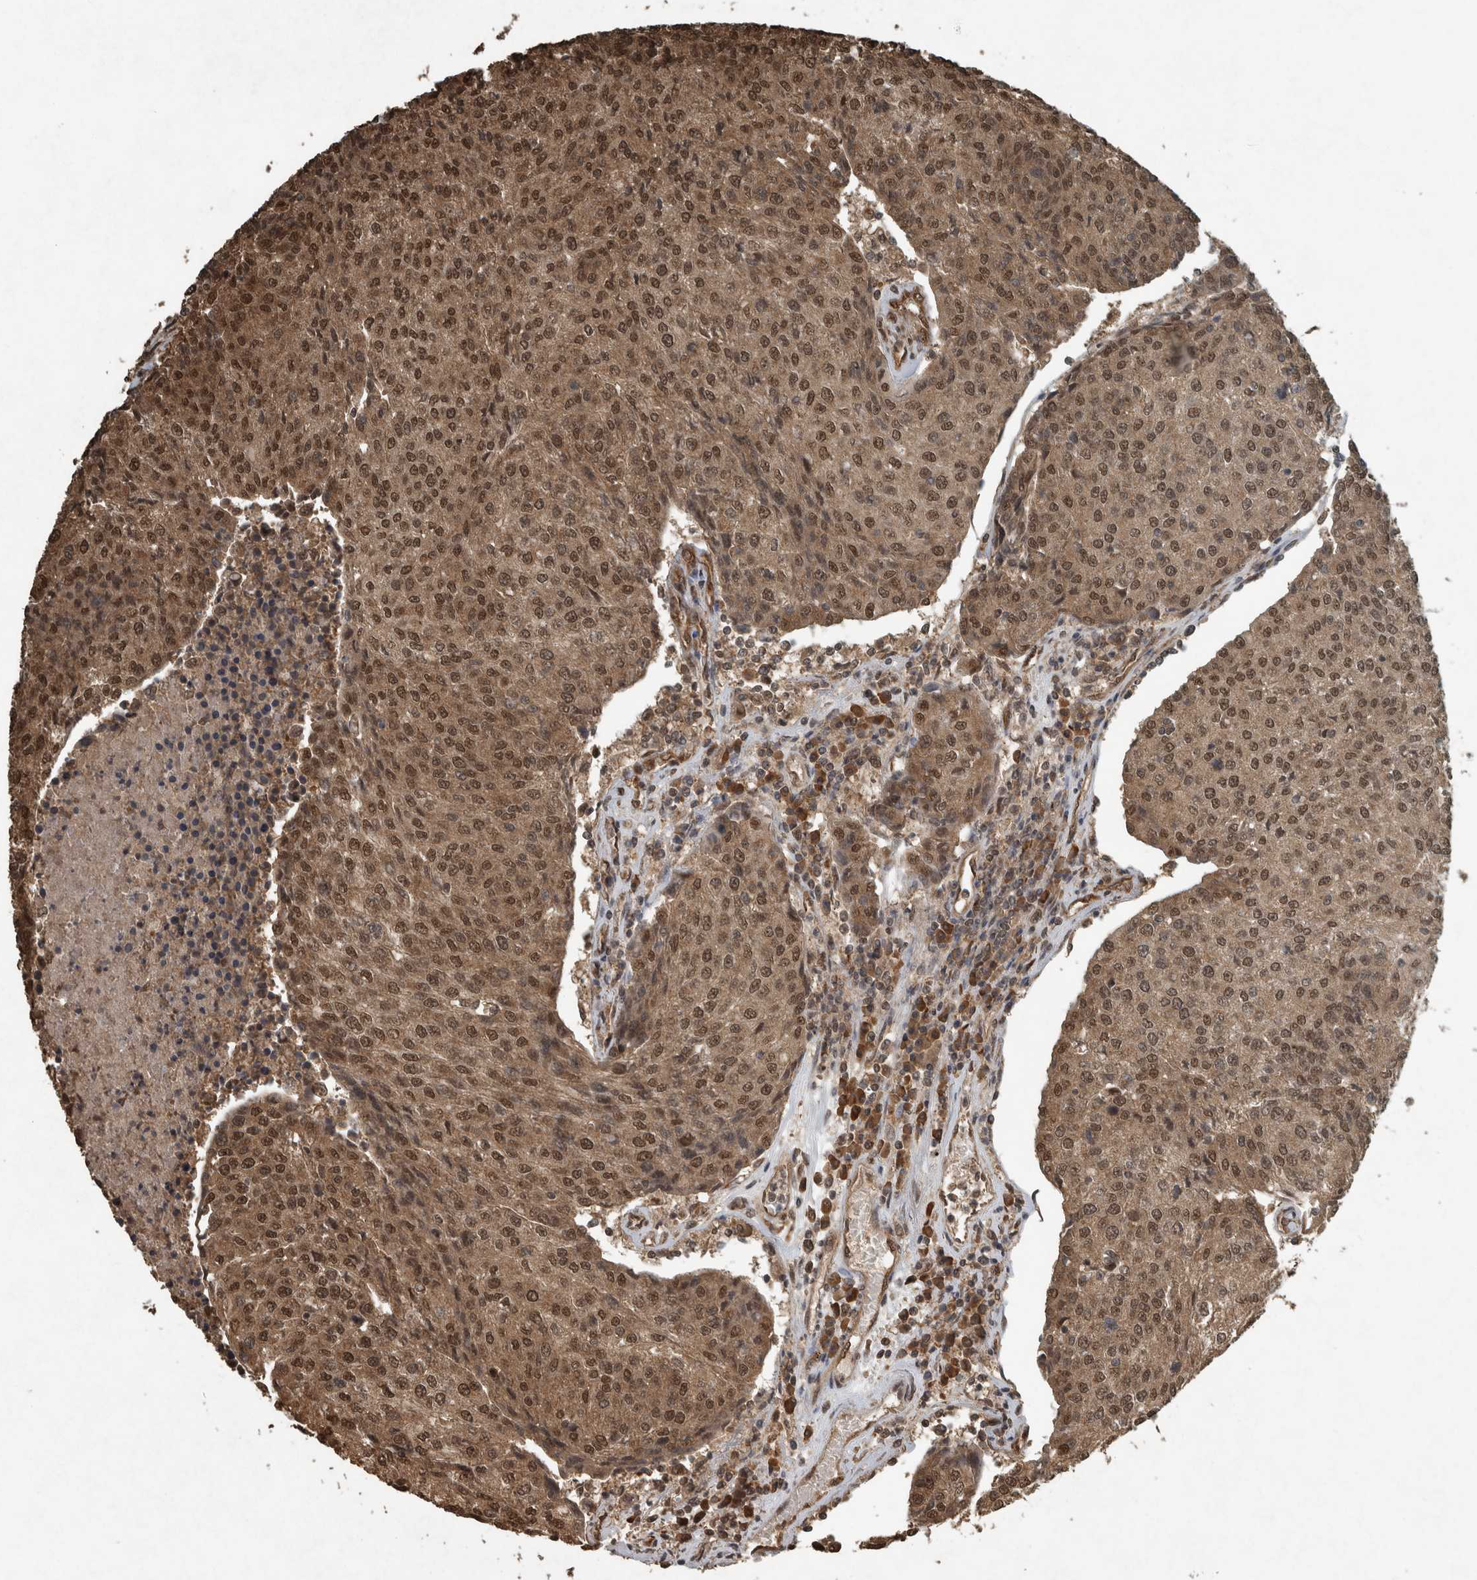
{"staining": {"intensity": "moderate", "quantity": ">75%", "location": "cytoplasmic/membranous,nuclear"}, "tissue": "urothelial cancer", "cell_type": "Tumor cells", "image_type": "cancer", "snomed": [{"axis": "morphology", "description": "Urothelial carcinoma, High grade"}, {"axis": "topography", "description": "Urinary bladder"}], "caption": "The photomicrograph displays immunohistochemical staining of urothelial carcinoma (high-grade). There is moderate cytoplasmic/membranous and nuclear staining is appreciated in about >75% of tumor cells.", "gene": "ARHGEF12", "patient": {"sex": "female", "age": 85}}